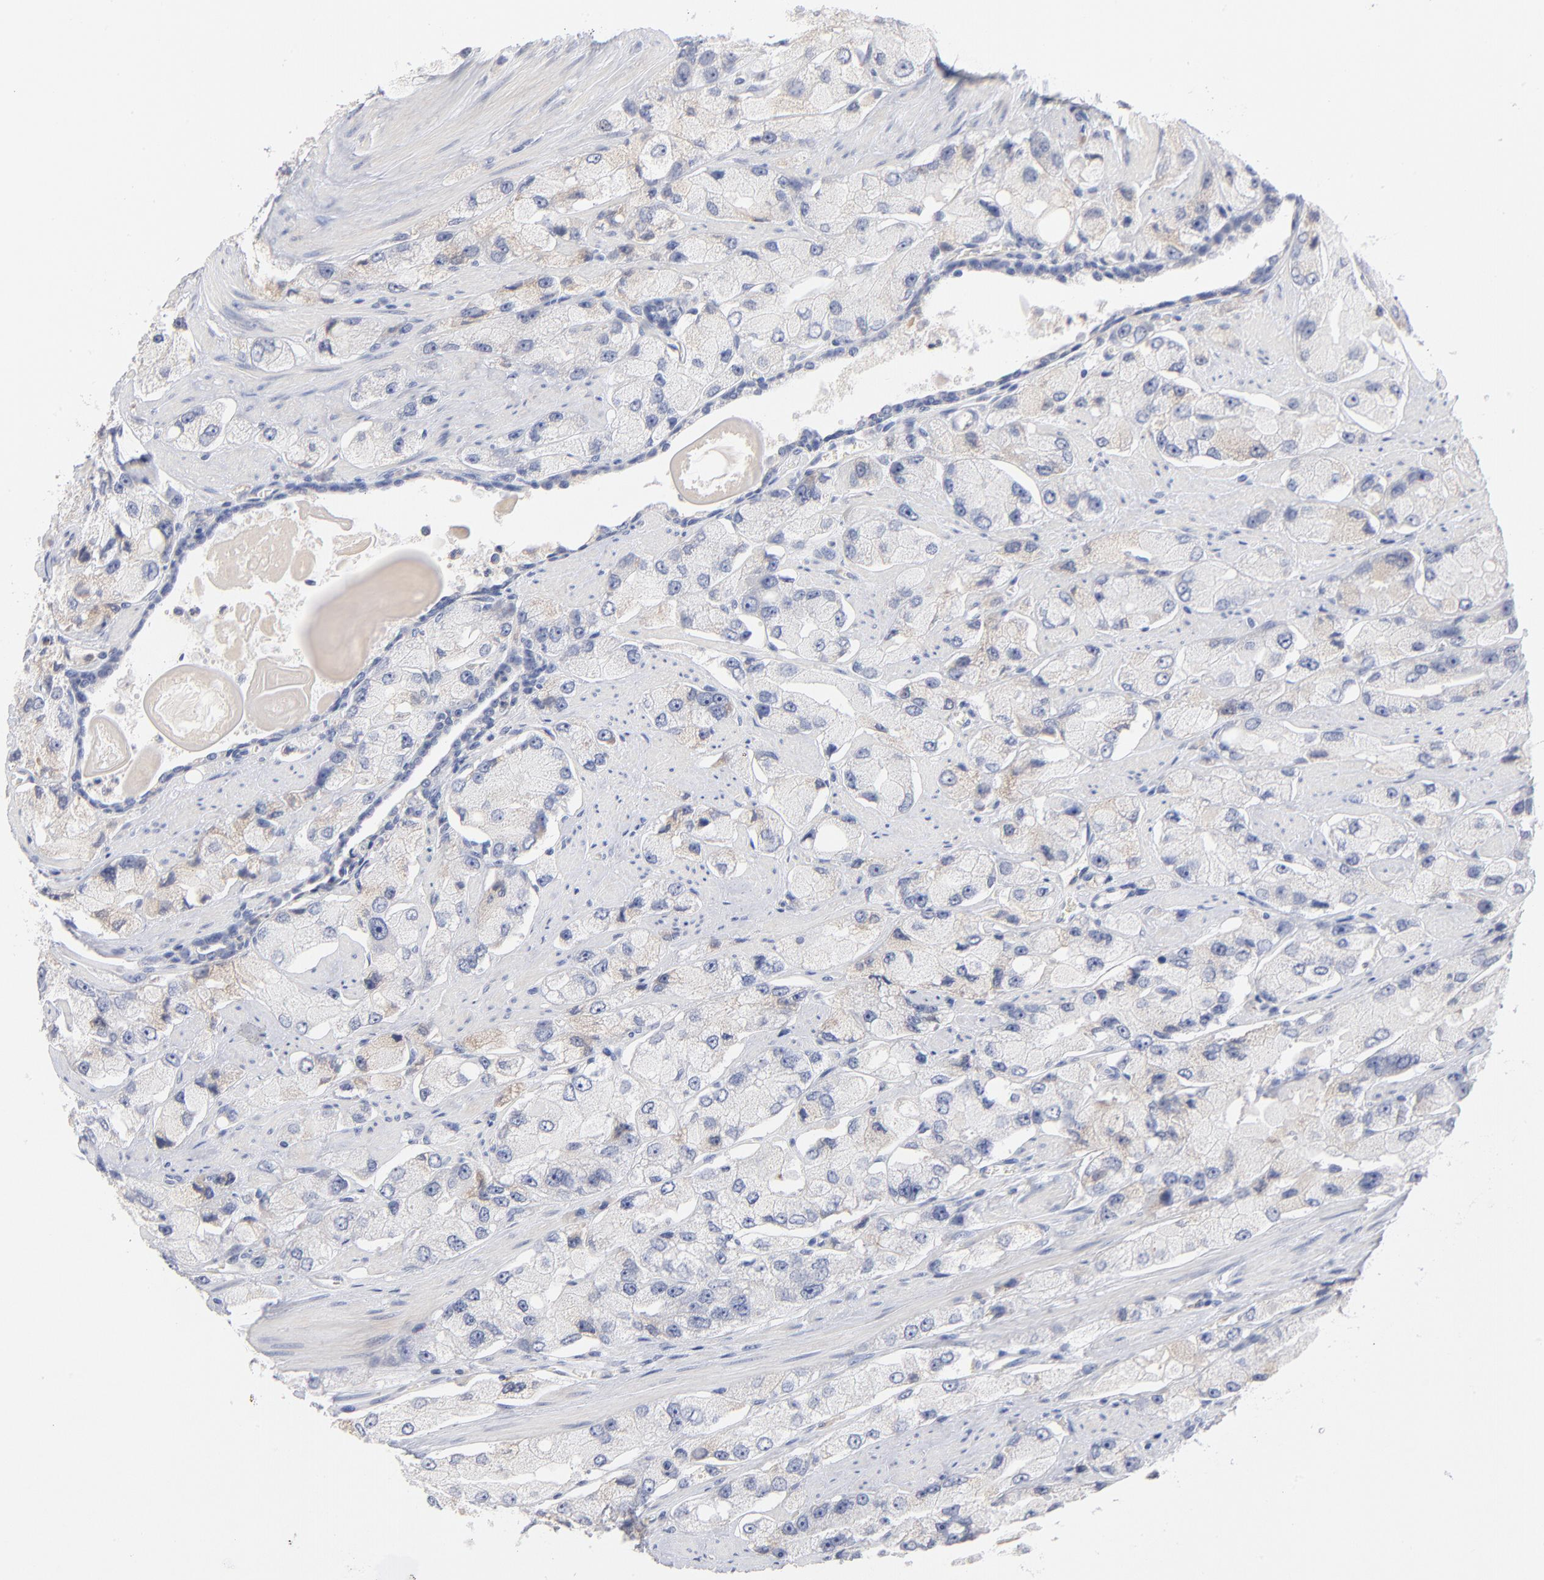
{"staining": {"intensity": "weak", "quantity": "<25%", "location": "cytoplasmic/membranous"}, "tissue": "prostate cancer", "cell_type": "Tumor cells", "image_type": "cancer", "snomed": [{"axis": "morphology", "description": "Adenocarcinoma, High grade"}, {"axis": "topography", "description": "Prostate"}], "caption": "Tumor cells show no significant protein staining in high-grade adenocarcinoma (prostate).", "gene": "F12", "patient": {"sex": "male", "age": 58}}